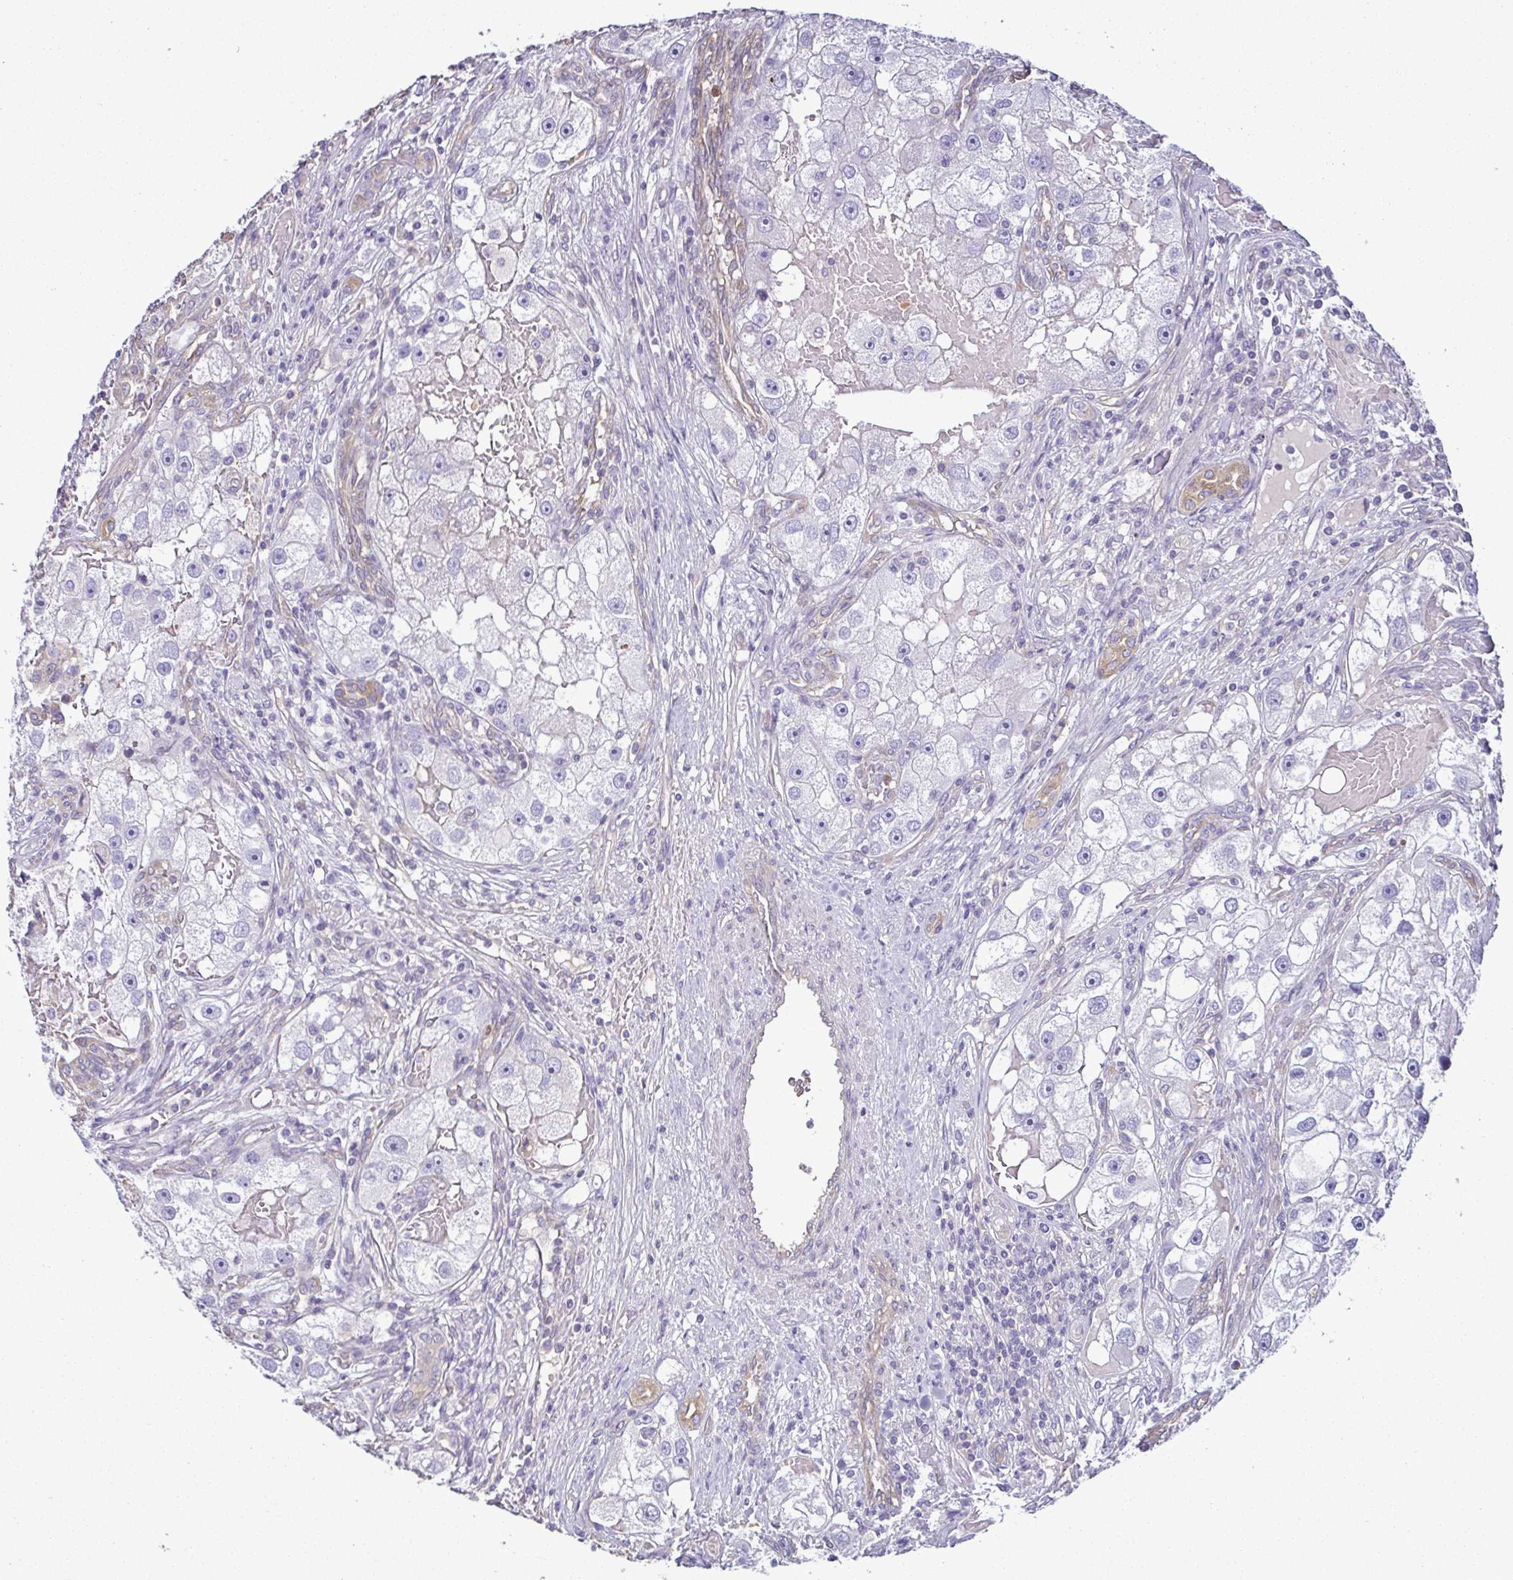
{"staining": {"intensity": "negative", "quantity": "none", "location": "none"}, "tissue": "renal cancer", "cell_type": "Tumor cells", "image_type": "cancer", "snomed": [{"axis": "morphology", "description": "Adenocarcinoma, NOS"}, {"axis": "topography", "description": "Kidney"}], "caption": "Adenocarcinoma (renal) was stained to show a protein in brown. There is no significant expression in tumor cells.", "gene": "MYL10", "patient": {"sex": "male", "age": 63}}